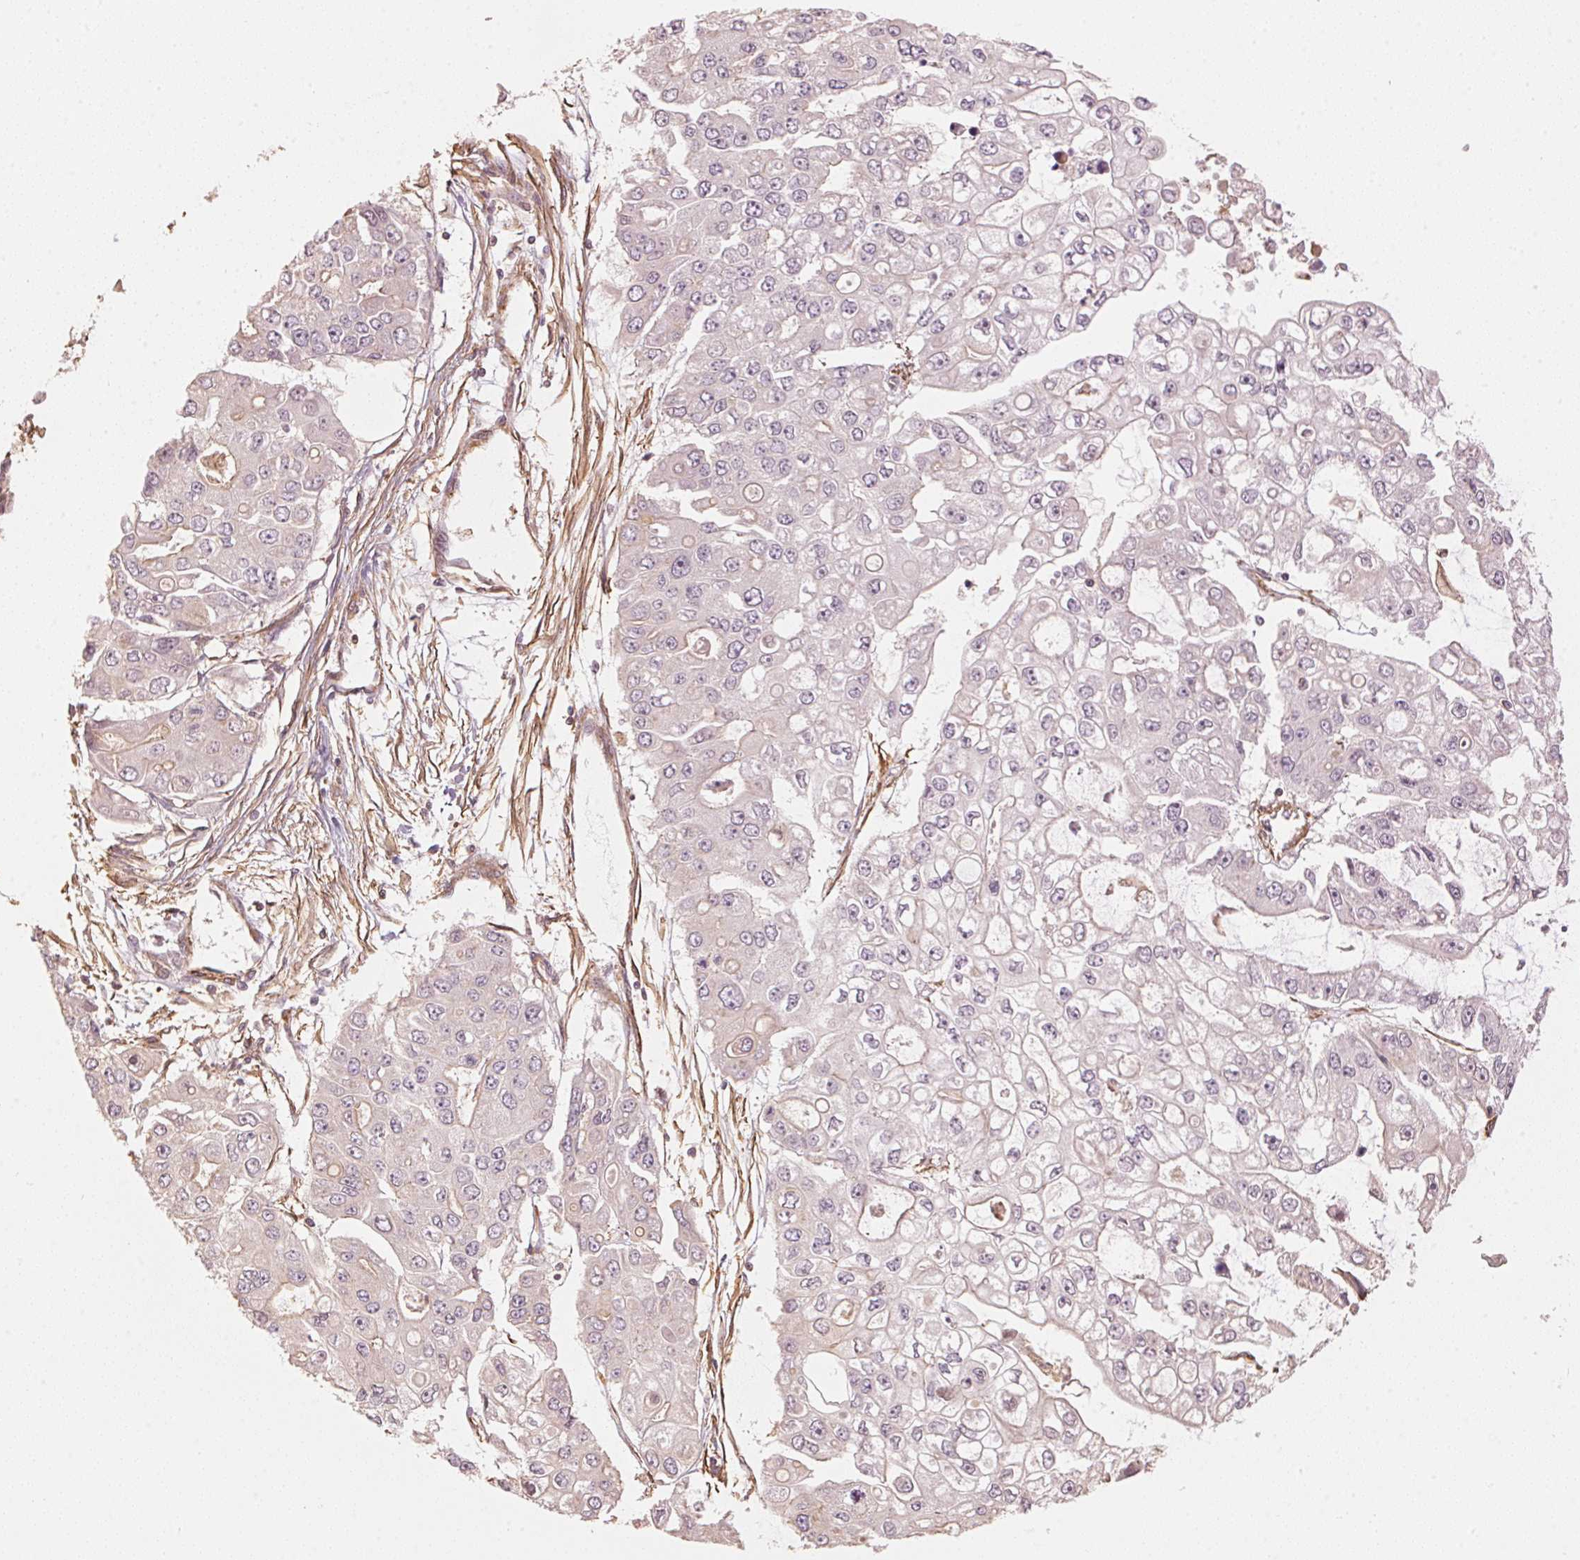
{"staining": {"intensity": "negative", "quantity": "none", "location": "none"}, "tissue": "ovarian cancer", "cell_type": "Tumor cells", "image_type": "cancer", "snomed": [{"axis": "morphology", "description": "Cystadenocarcinoma, serous, NOS"}, {"axis": "topography", "description": "Ovary"}], "caption": "Tumor cells are negative for brown protein staining in serous cystadenocarcinoma (ovarian). Nuclei are stained in blue.", "gene": "QDPR", "patient": {"sex": "female", "age": 56}}